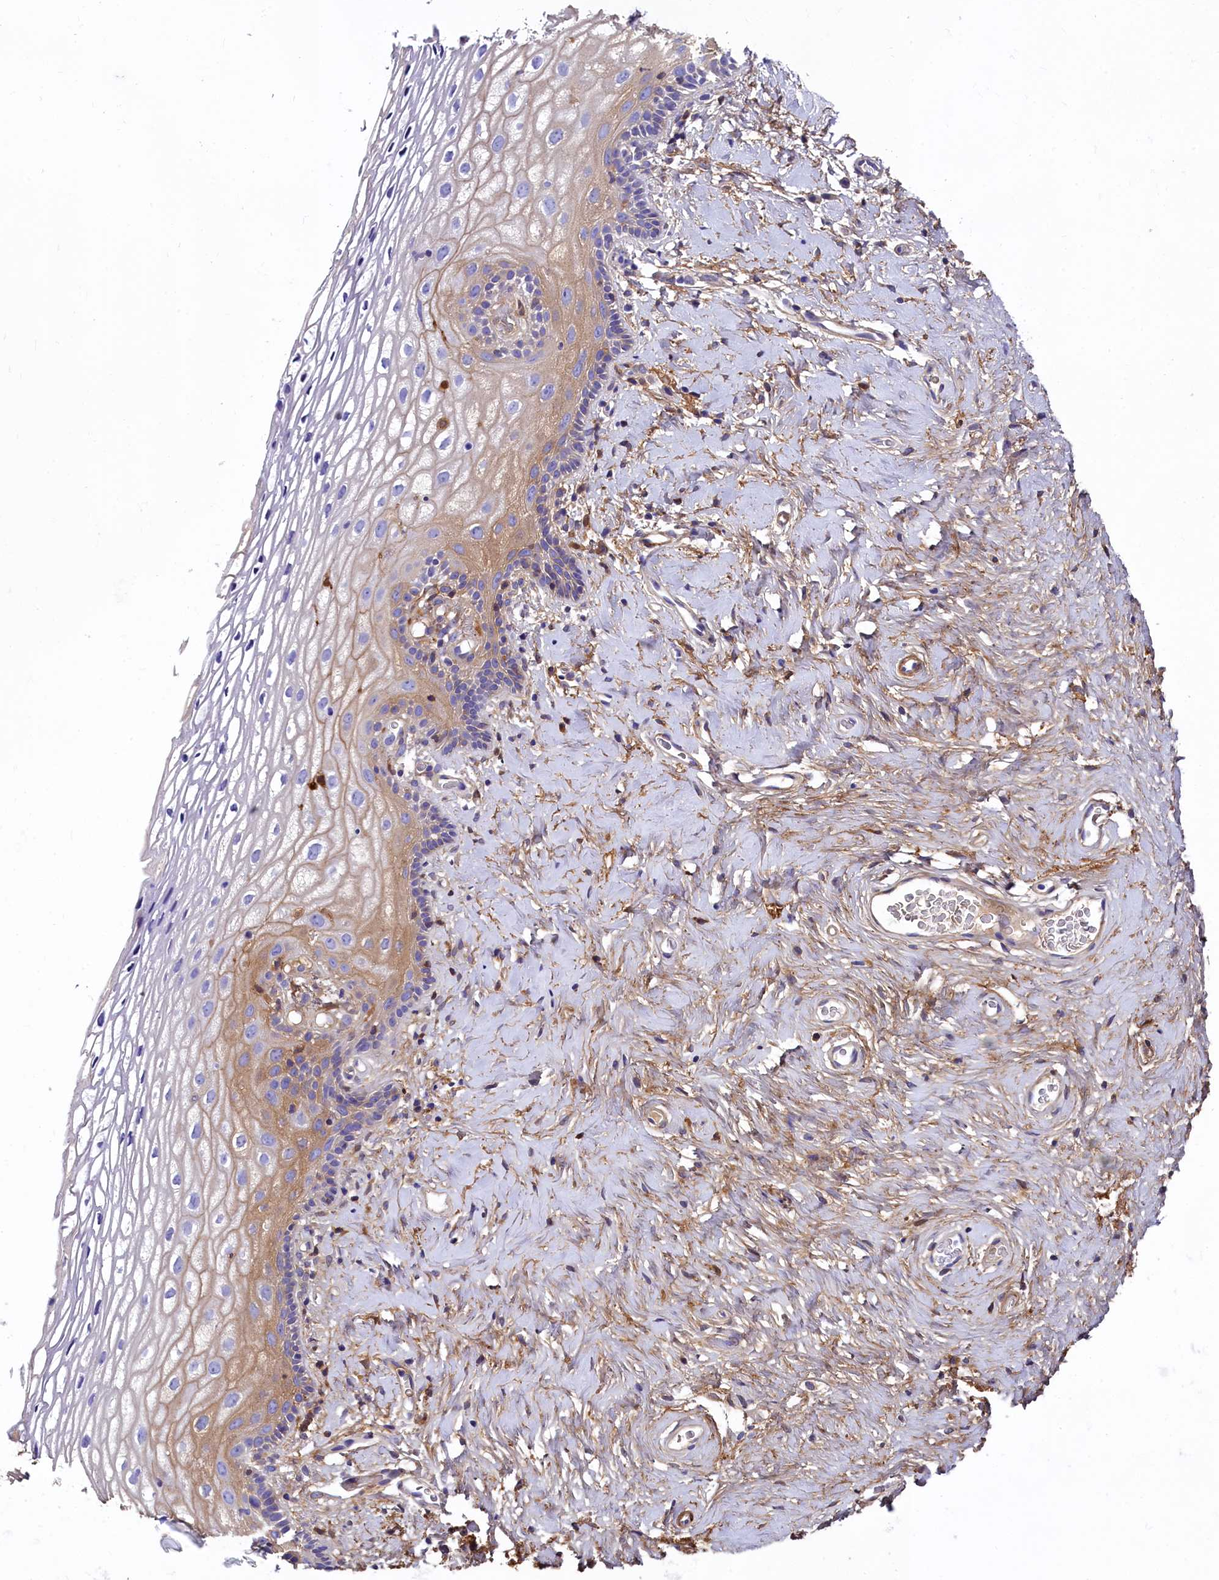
{"staining": {"intensity": "moderate", "quantity": "<25%", "location": "cytoplasmic/membranous"}, "tissue": "vagina", "cell_type": "Squamous epithelial cells", "image_type": "normal", "snomed": [{"axis": "morphology", "description": "Normal tissue, NOS"}, {"axis": "morphology", "description": "Adenocarcinoma, NOS"}, {"axis": "topography", "description": "Rectum"}, {"axis": "topography", "description": "Vagina"}], "caption": "Normal vagina demonstrates moderate cytoplasmic/membranous expression in approximately <25% of squamous epithelial cells.", "gene": "SOD3", "patient": {"sex": "female", "age": 71}}